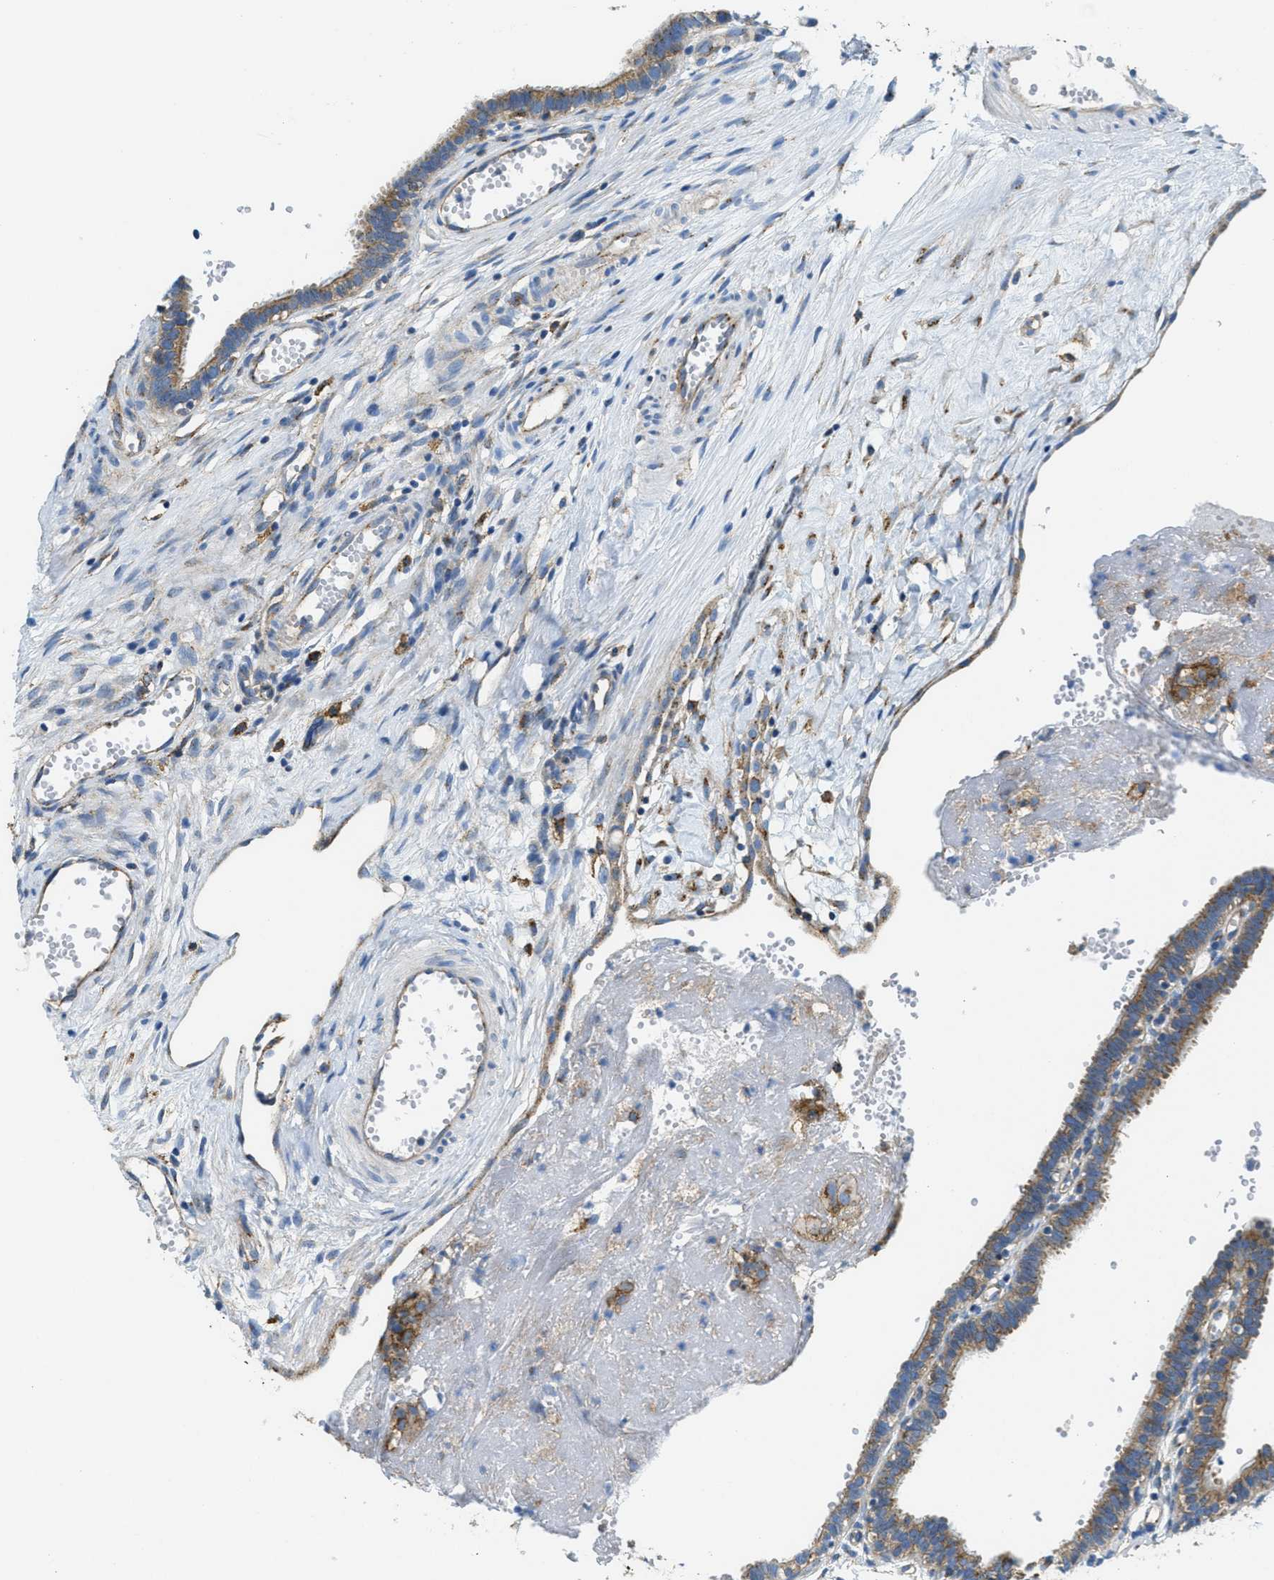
{"staining": {"intensity": "moderate", "quantity": ">75%", "location": "cytoplasmic/membranous"}, "tissue": "fallopian tube", "cell_type": "Glandular cells", "image_type": "normal", "snomed": [{"axis": "morphology", "description": "Normal tissue, NOS"}, {"axis": "topography", "description": "Fallopian tube"}, {"axis": "topography", "description": "Placenta"}], "caption": "A high-resolution image shows immunohistochemistry (IHC) staining of benign fallopian tube, which displays moderate cytoplasmic/membranous staining in about >75% of glandular cells.", "gene": "AP2B1", "patient": {"sex": "female", "age": 34}}